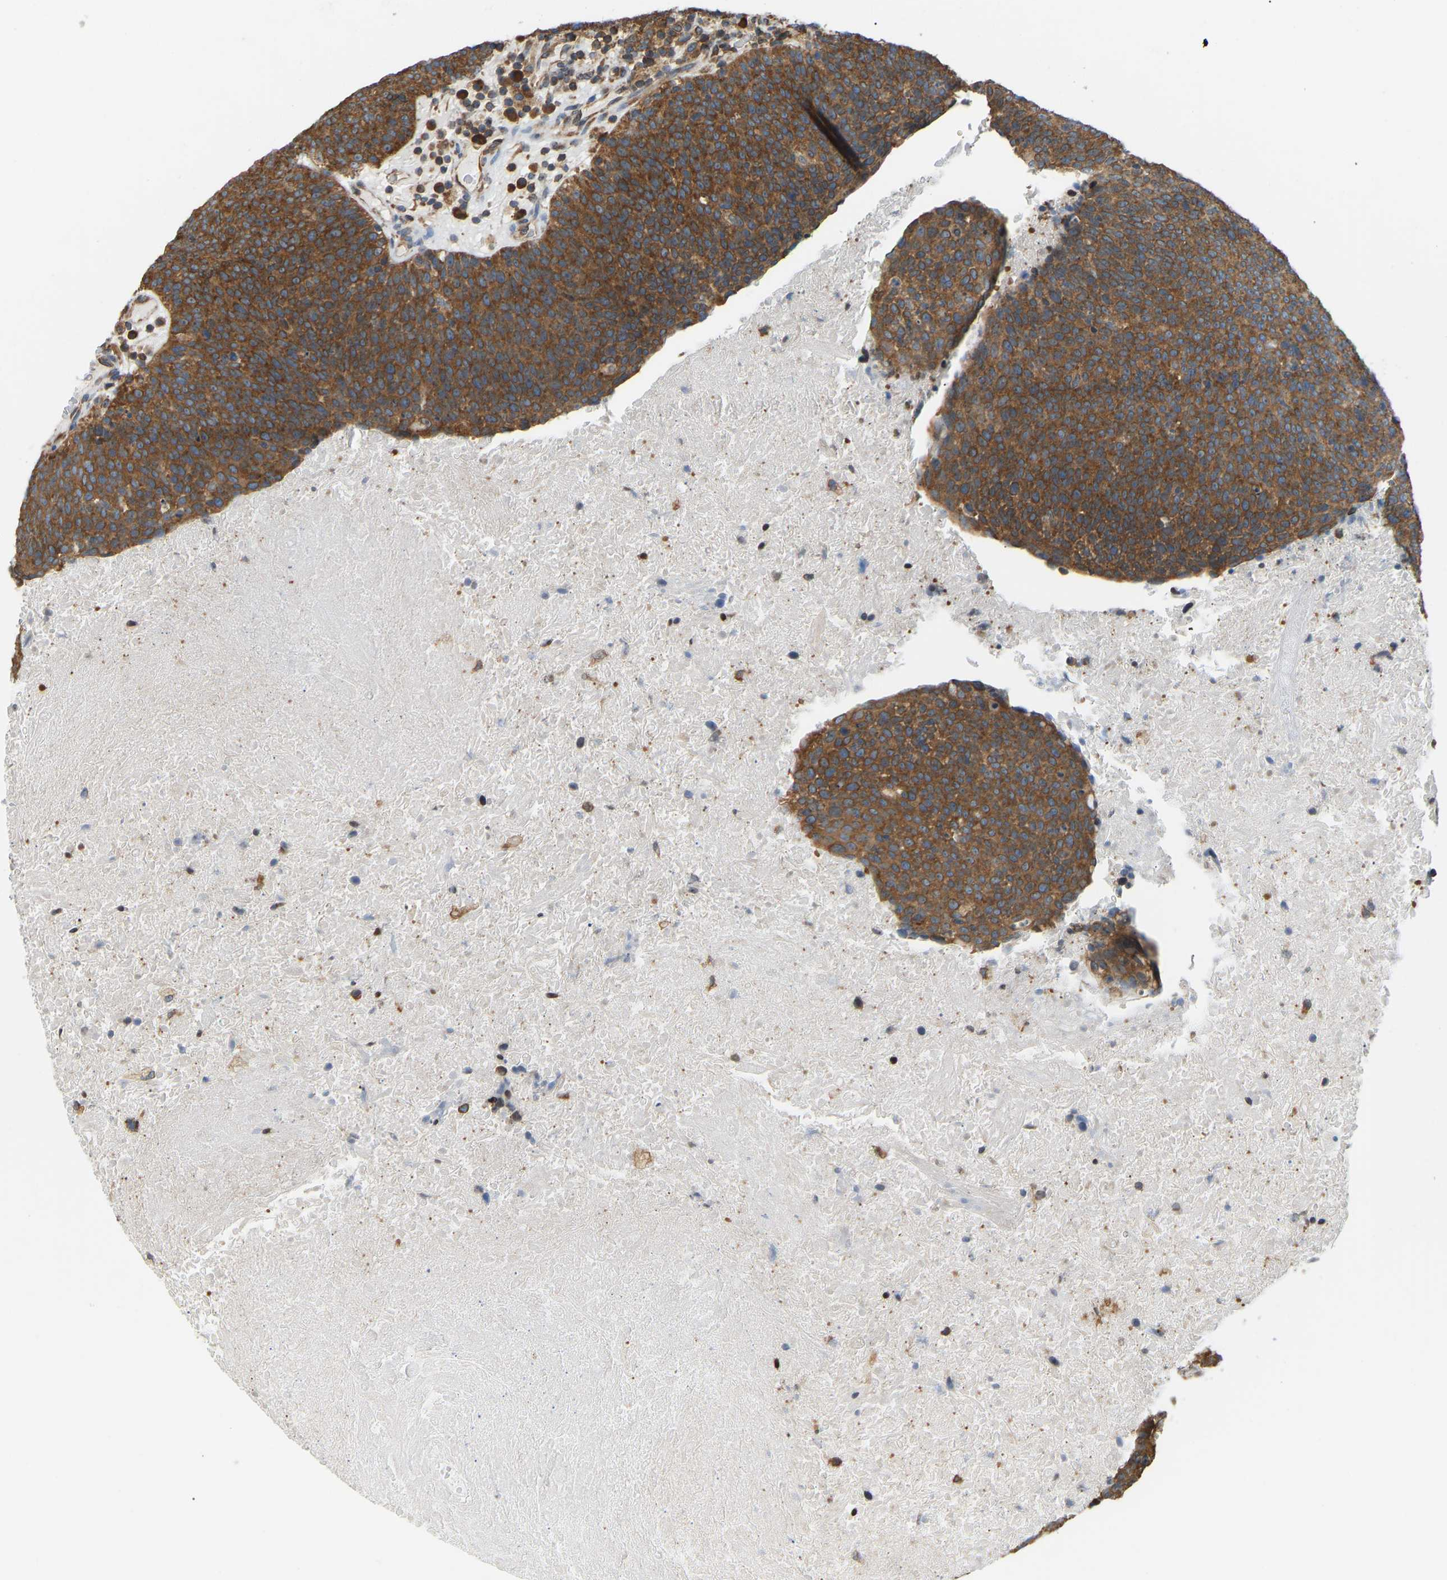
{"staining": {"intensity": "strong", "quantity": ">75%", "location": "cytoplasmic/membranous"}, "tissue": "head and neck cancer", "cell_type": "Tumor cells", "image_type": "cancer", "snomed": [{"axis": "morphology", "description": "Squamous cell carcinoma, NOS"}, {"axis": "morphology", "description": "Squamous cell carcinoma, metastatic, NOS"}, {"axis": "topography", "description": "Lymph node"}, {"axis": "topography", "description": "Head-Neck"}], "caption": "Protein staining of head and neck cancer (metastatic squamous cell carcinoma) tissue displays strong cytoplasmic/membranous staining in approximately >75% of tumor cells. The protein is stained brown, and the nuclei are stained in blue (DAB (3,3'-diaminobenzidine) IHC with brightfield microscopy, high magnification).", "gene": "RPS6KB2", "patient": {"sex": "male", "age": 62}}